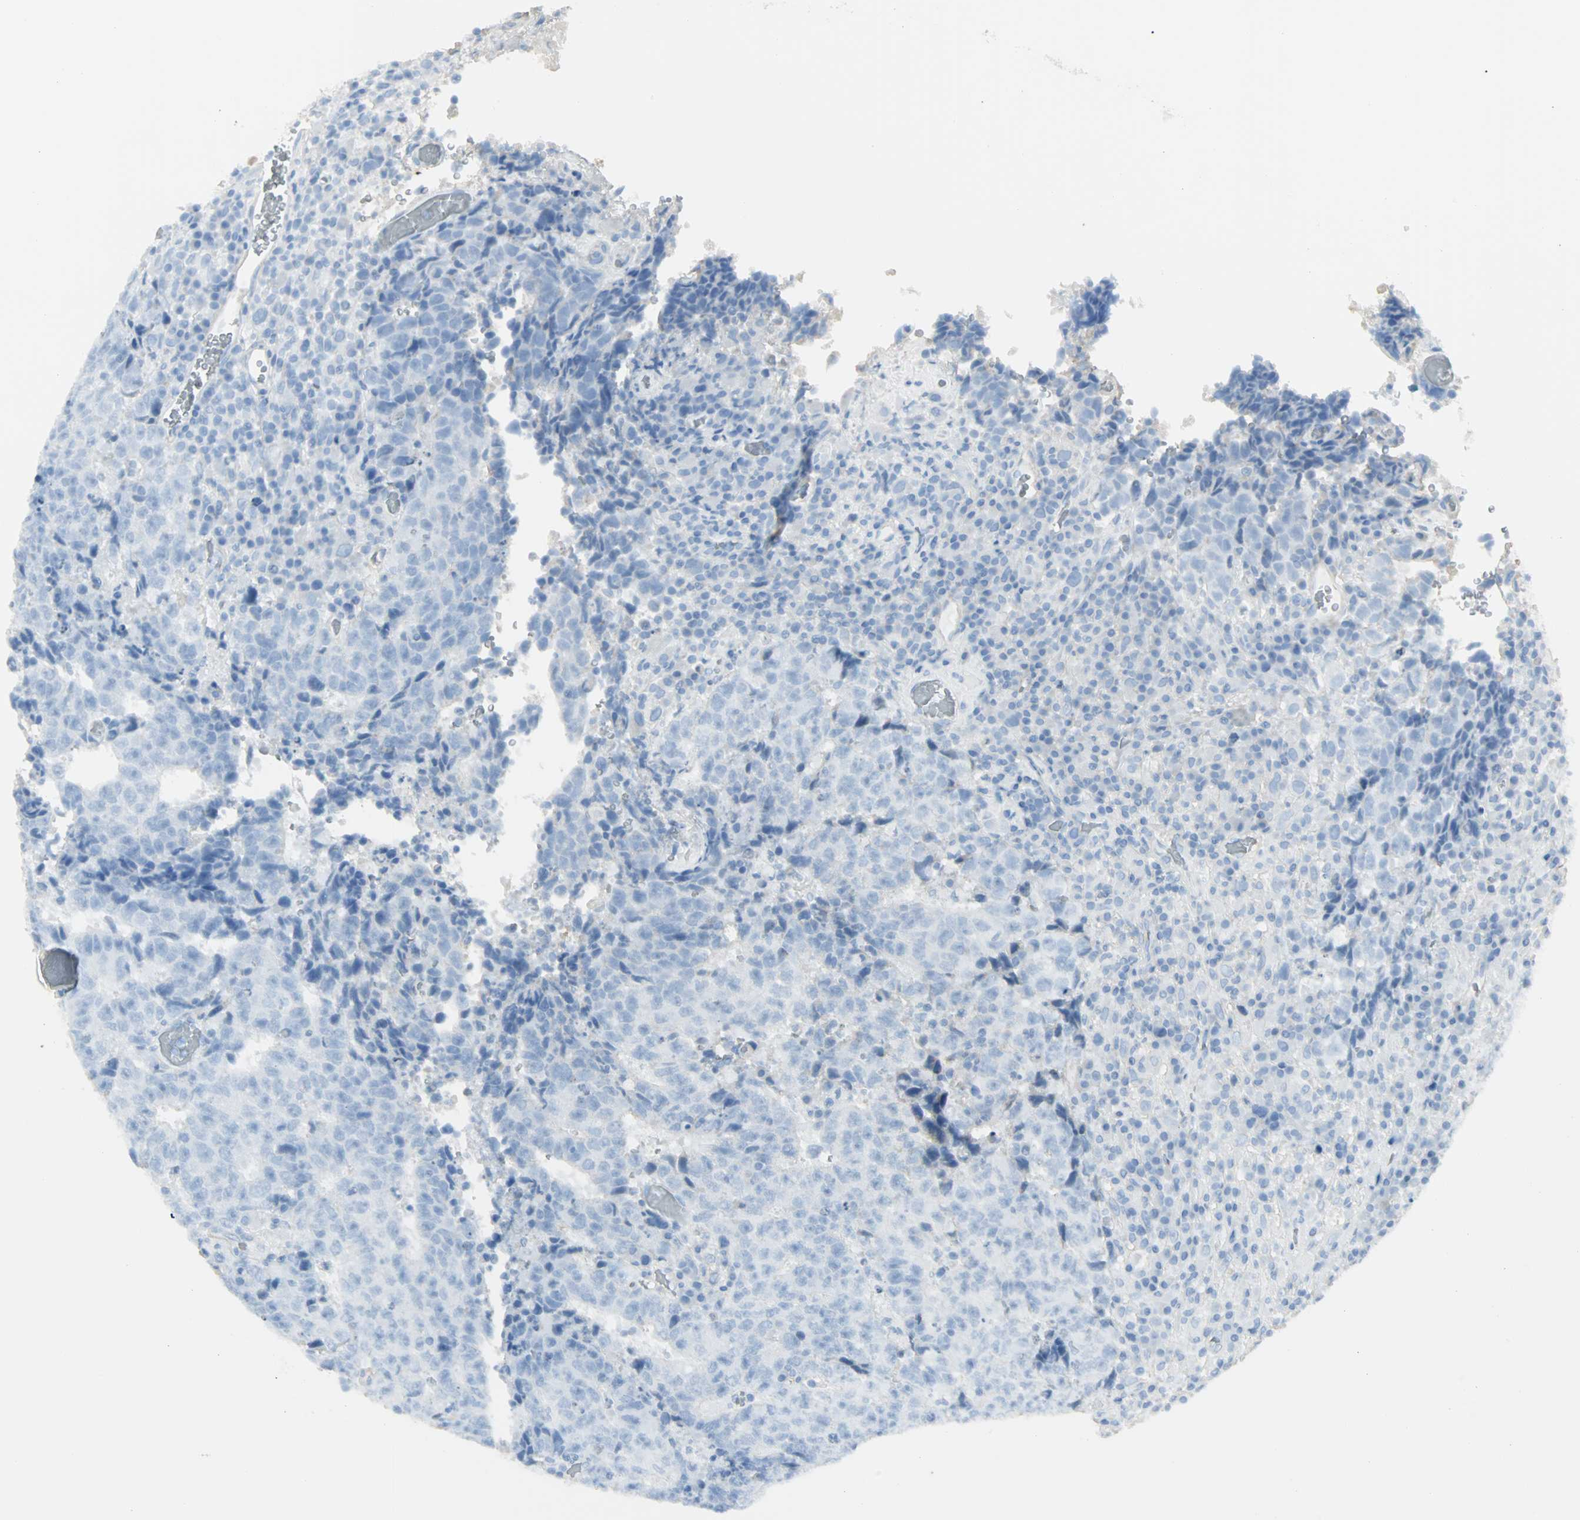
{"staining": {"intensity": "negative", "quantity": "none", "location": "none"}, "tissue": "testis cancer", "cell_type": "Tumor cells", "image_type": "cancer", "snomed": [{"axis": "morphology", "description": "Necrosis, NOS"}, {"axis": "morphology", "description": "Carcinoma, Embryonal, NOS"}, {"axis": "topography", "description": "Testis"}], "caption": "Protein analysis of embryonal carcinoma (testis) reveals no significant staining in tumor cells.", "gene": "GALNT3", "patient": {"sex": "male", "age": 19}}